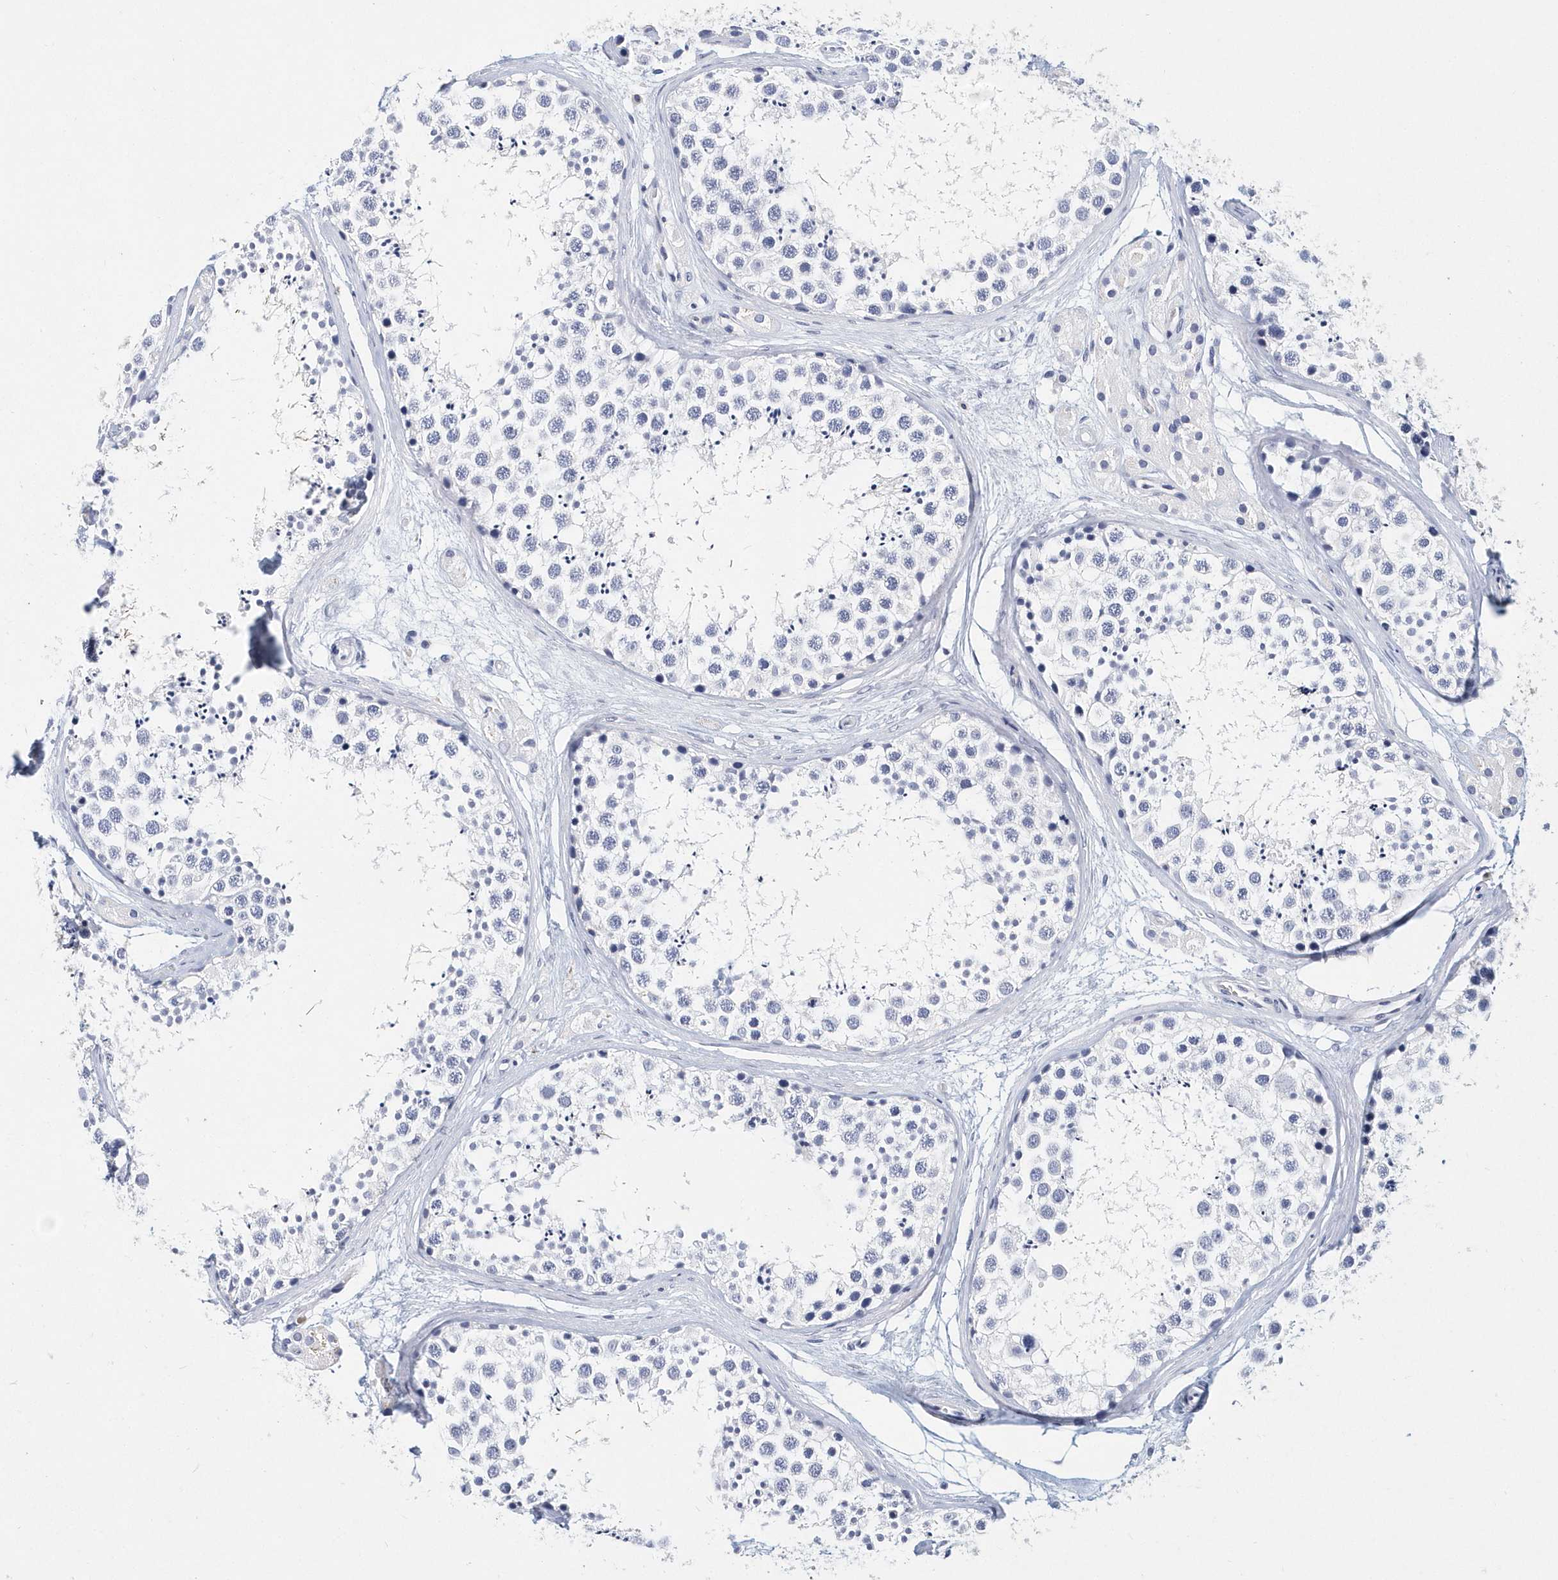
{"staining": {"intensity": "negative", "quantity": "none", "location": "none"}, "tissue": "testis", "cell_type": "Cells in seminiferous ducts", "image_type": "normal", "snomed": [{"axis": "morphology", "description": "Normal tissue, NOS"}, {"axis": "topography", "description": "Testis"}], "caption": "An immunohistochemistry histopathology image of benign testis is shown. There is no staining in cells in seminiferous ducts of testis.", "gene": "ITGA2B", "patient": {"sex": "male", "age": 56}}